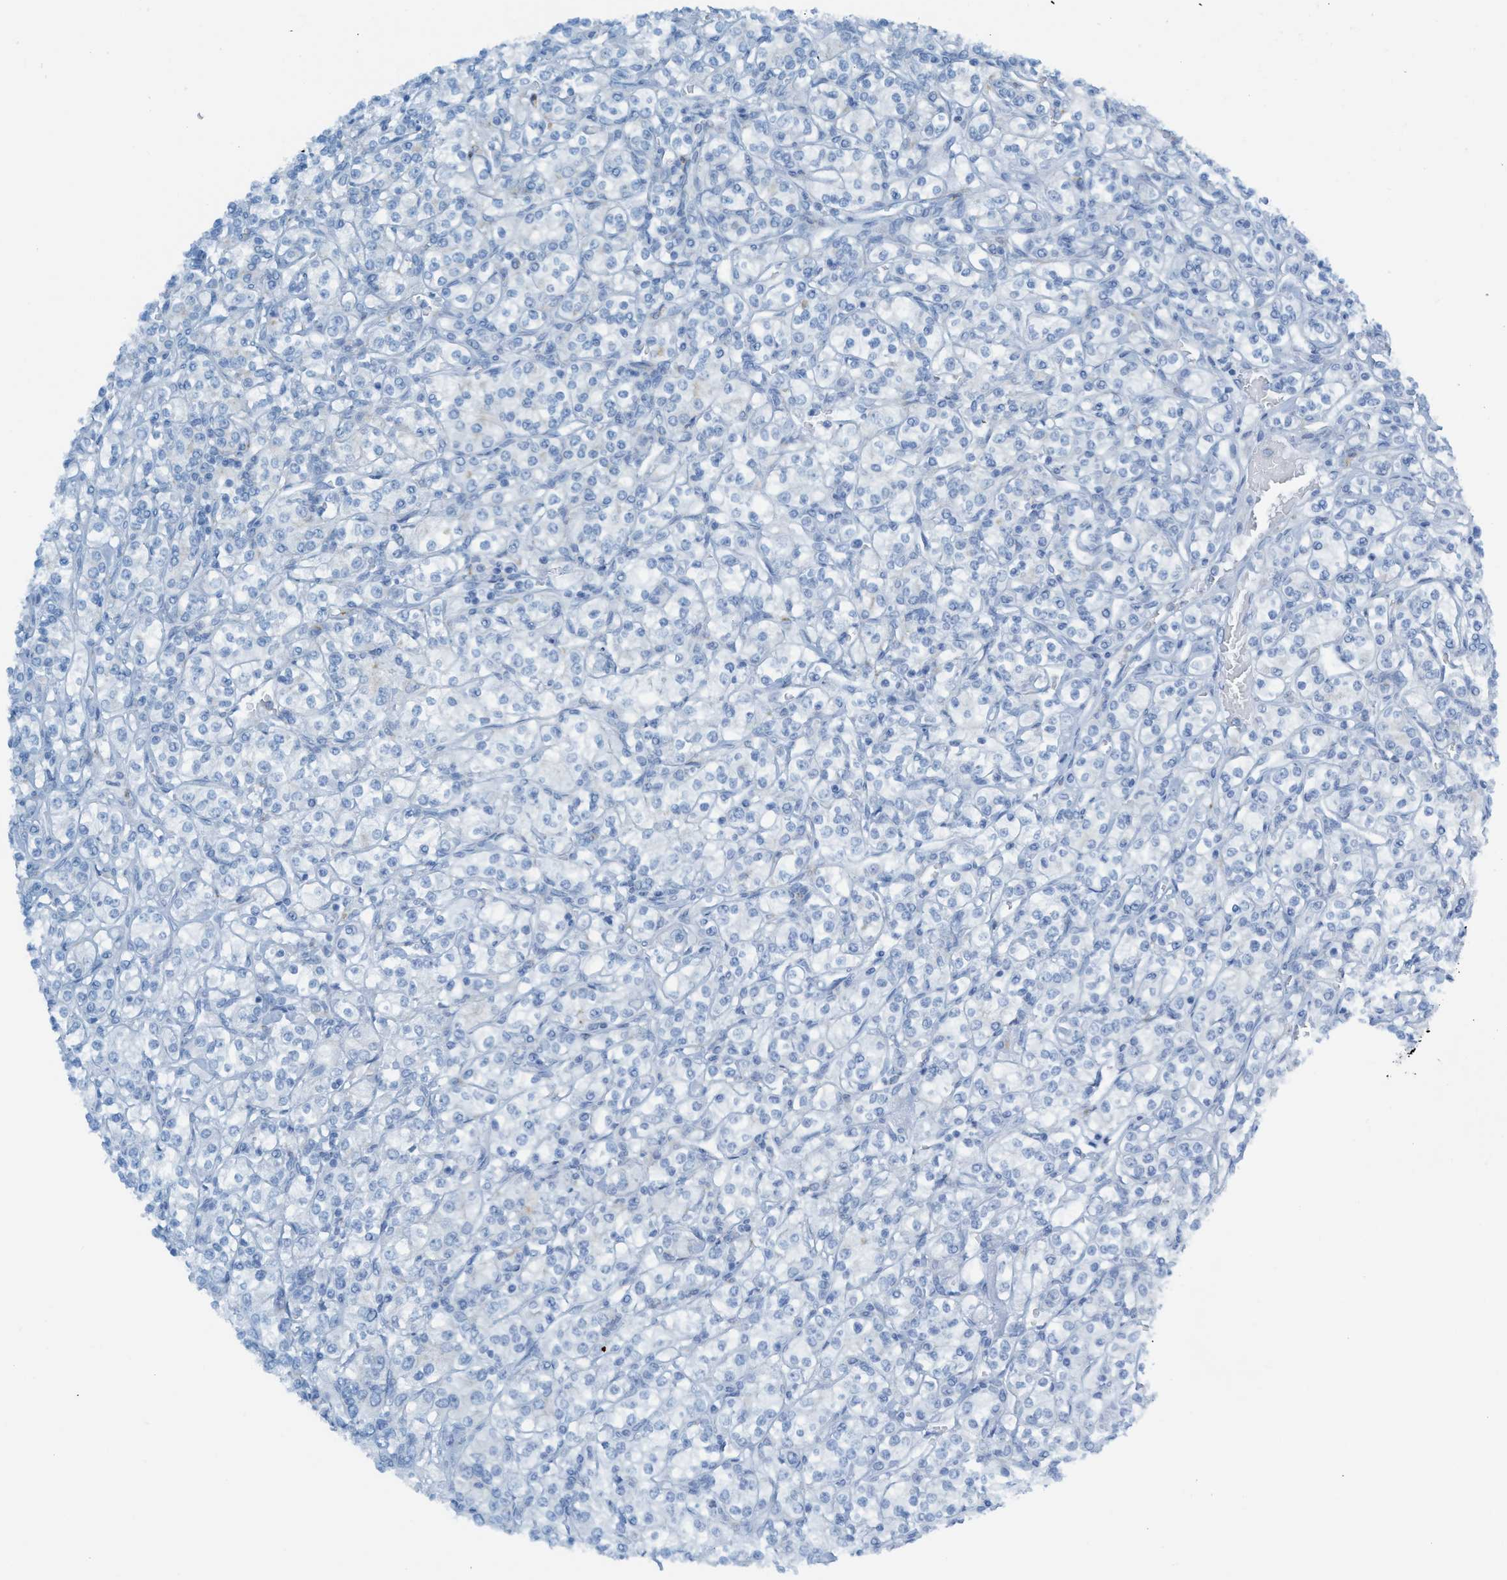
{"staining": {"intensity": "negative", "quantity": "none", "location": "none"}, "tissue": "renal cancer", "cell_type": "Tumor cells", "image_type": "cancer", "snomed": [{"axis": "morphology", "description": "Adenocarcinoma, NOS"}, {"axis": "topography", "description": "Kidney"}], "caption": "IHC photomicrograph of neoplastic tissue: renal cancer stained with DAB exhibits no significant protein staining in tumor cells.", "gene": "C21orf62", "patient": {"sex": "male", "age": 77}}